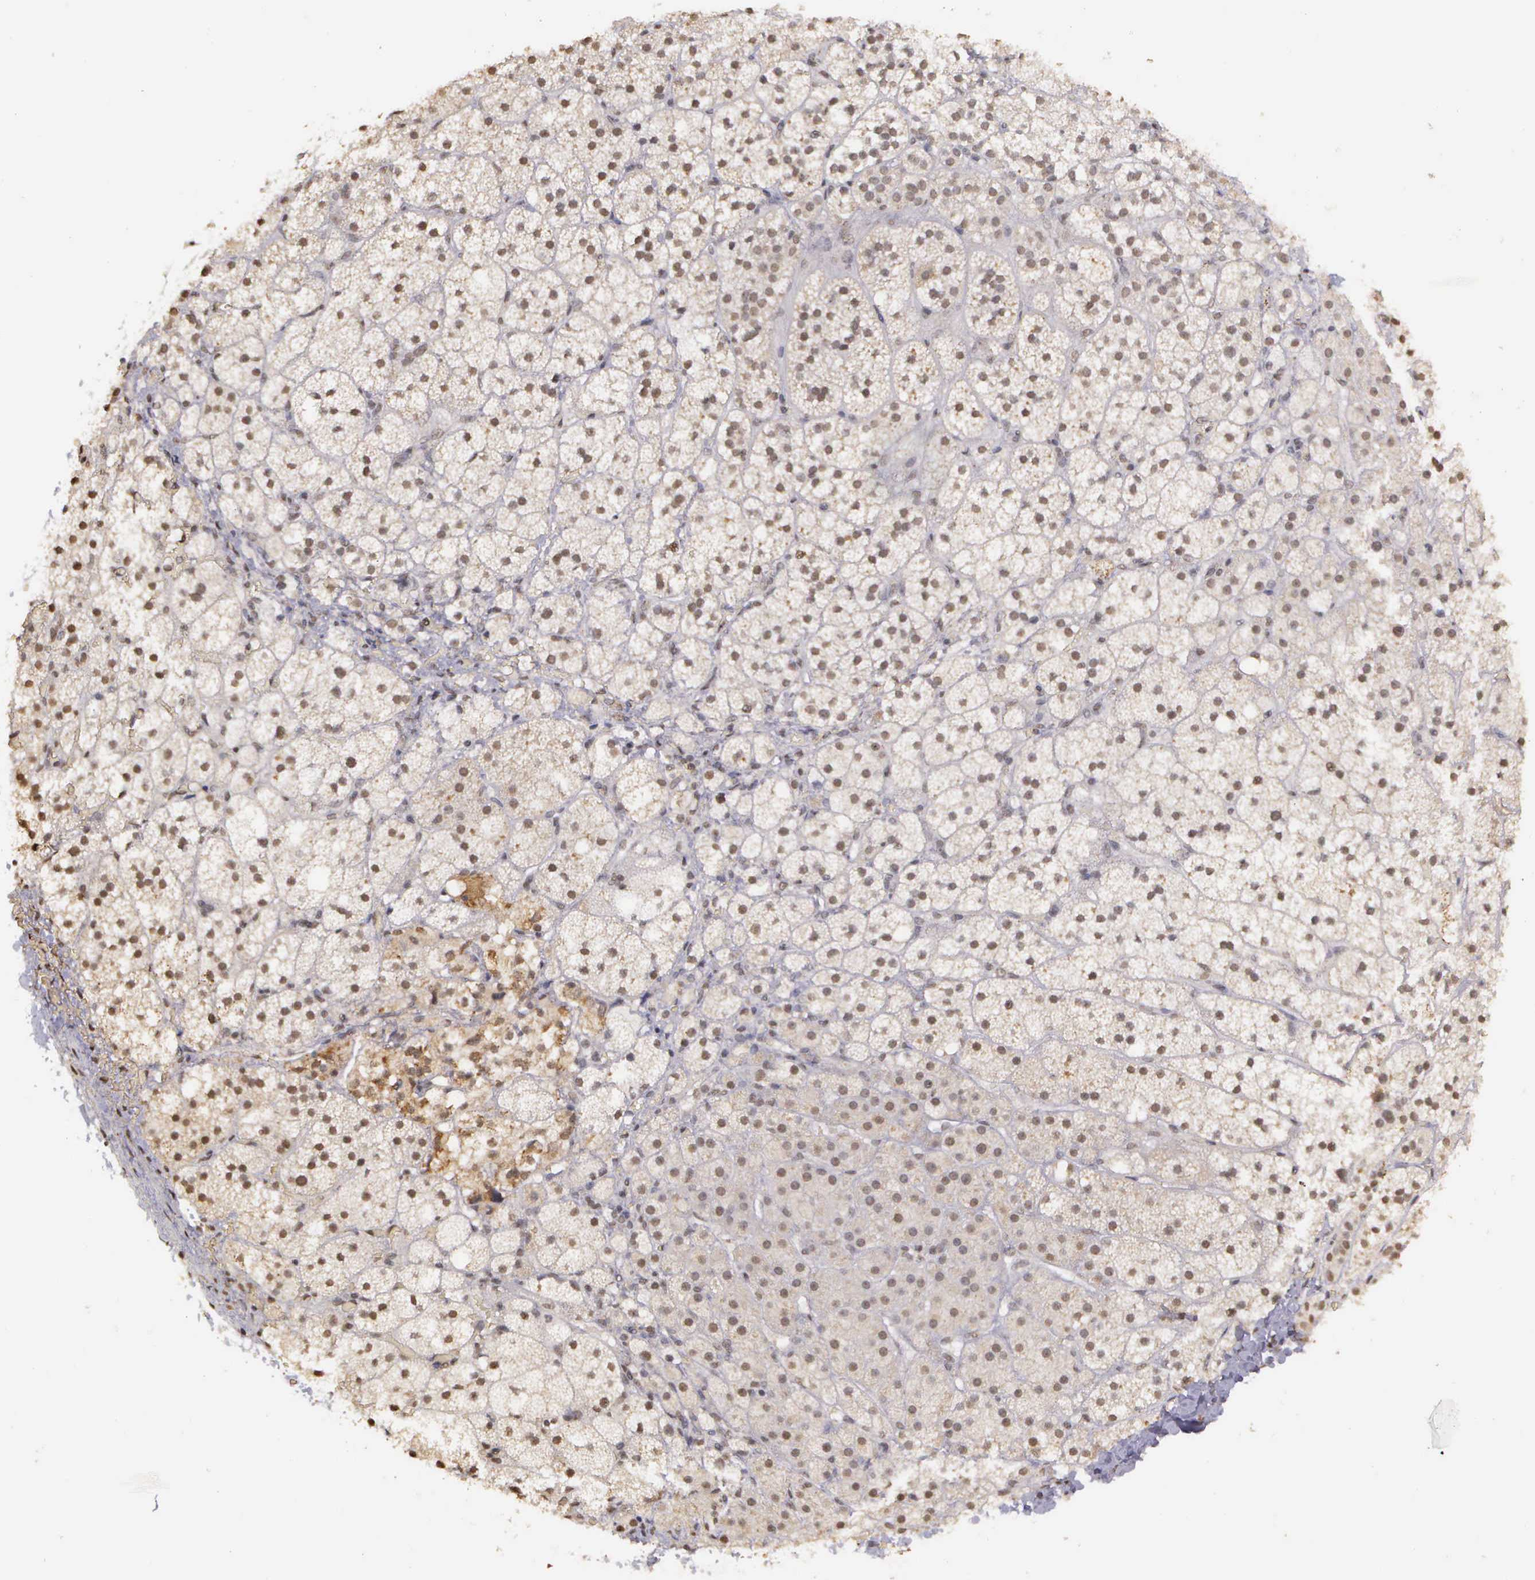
{"staining": {"intensity": "weak", "quantity": "<25%", "location": "nuclear"}, "tissue": "adrenal gland", "cell_type": "Glandular cells", "image_type": "normal", "snomed": [{"axis": "morphology", "description": "Normal tissue, NOS"}, {"axis": "topography", "description": "Adrenal gland"}], "caption": "Glandular cells show no significant protein positivity in benign adrenal gland. Brightfield microscopy of IHC stained with DAB (3,3'-diaminobenzidine) (brown) and hematoxylin (blue), captured at high magnification.", "gene": "ARMCX5", "patient": {"sex": "male", "age": 53}}